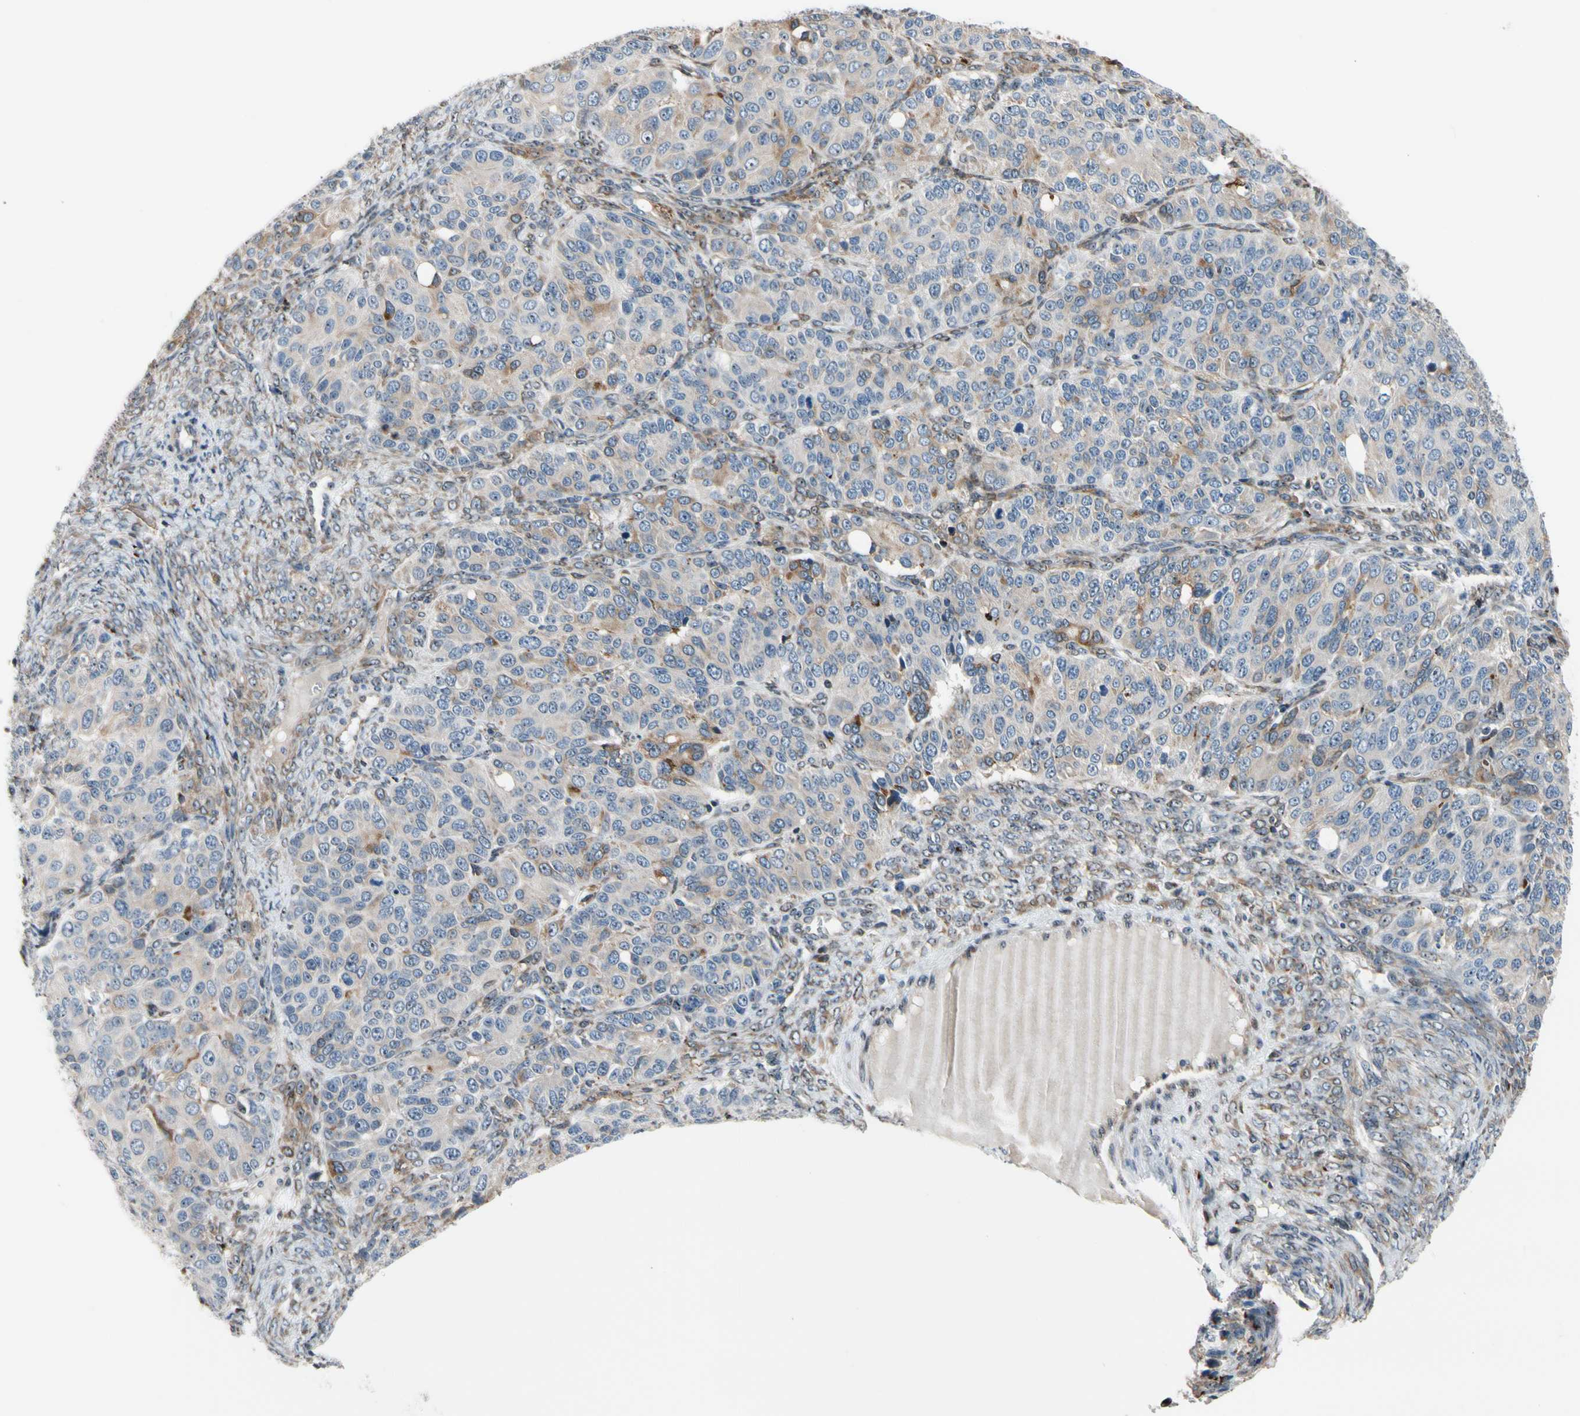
{"staining": {"intensity": "weak", "quantity": ">75%", "location": "cytoplasmic/membranous"}, "tissue": "ovarian cancer", "cell_type": "Tumor cells", "image_type": "cancer", "snomed": [{"axis": "morphology", "description": "Carcinoma, endometroid"}, {"axis": "topography", "description": "Ovary"}], "caption": "Immunohistochemistry photomicrograph of human ovarian endometroid carcinoma stained for a protein (brown), which exhibits low levels of weak cytoplasmic/membranous expression in about >75% of tumor cells.", "gene": "TMED7", "patient": {"sex": "female", "age": 51}}